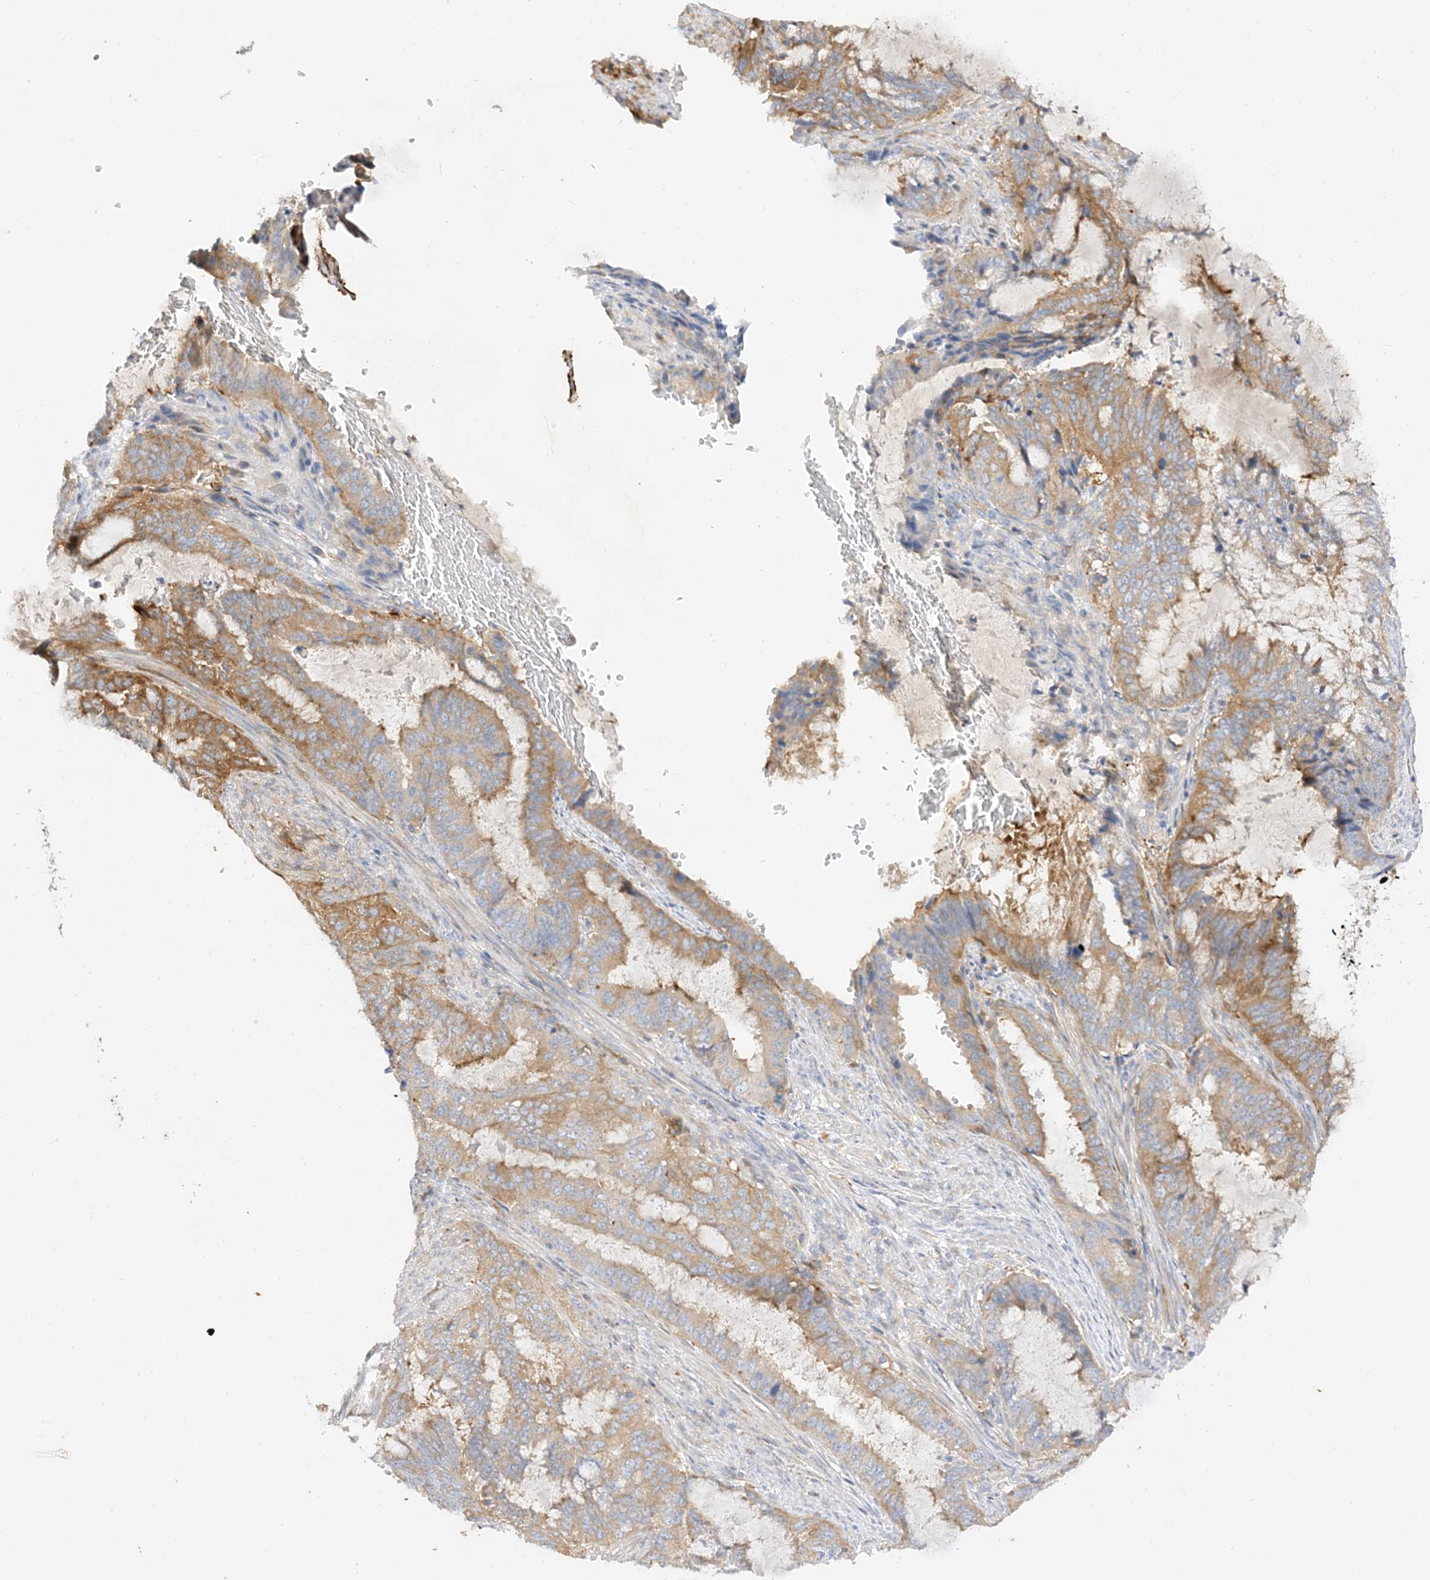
{"staining": {"intensity": "moderate", "quantity": ">75%", "location": "cytoplasmic/membranous"}, "tissue": "endometrial cancer", "cell_type": "Tumor cells", "image_type": "cancer", "snomed": [{"axis": "morphology", "description": "Adenocarcinoma, NOS"}, {"axis": "topography", "description": "Endometrium"}], "caption": "A high-resolution histopathology image shows immunohistochemistry (IHC) staining of endometrial cancer, which shows moderate cytoplasmic/membranous positivity in about >75% of tumor cells.", "gene": "ARV1", "patient": {"sex": "female", "age": 51}}